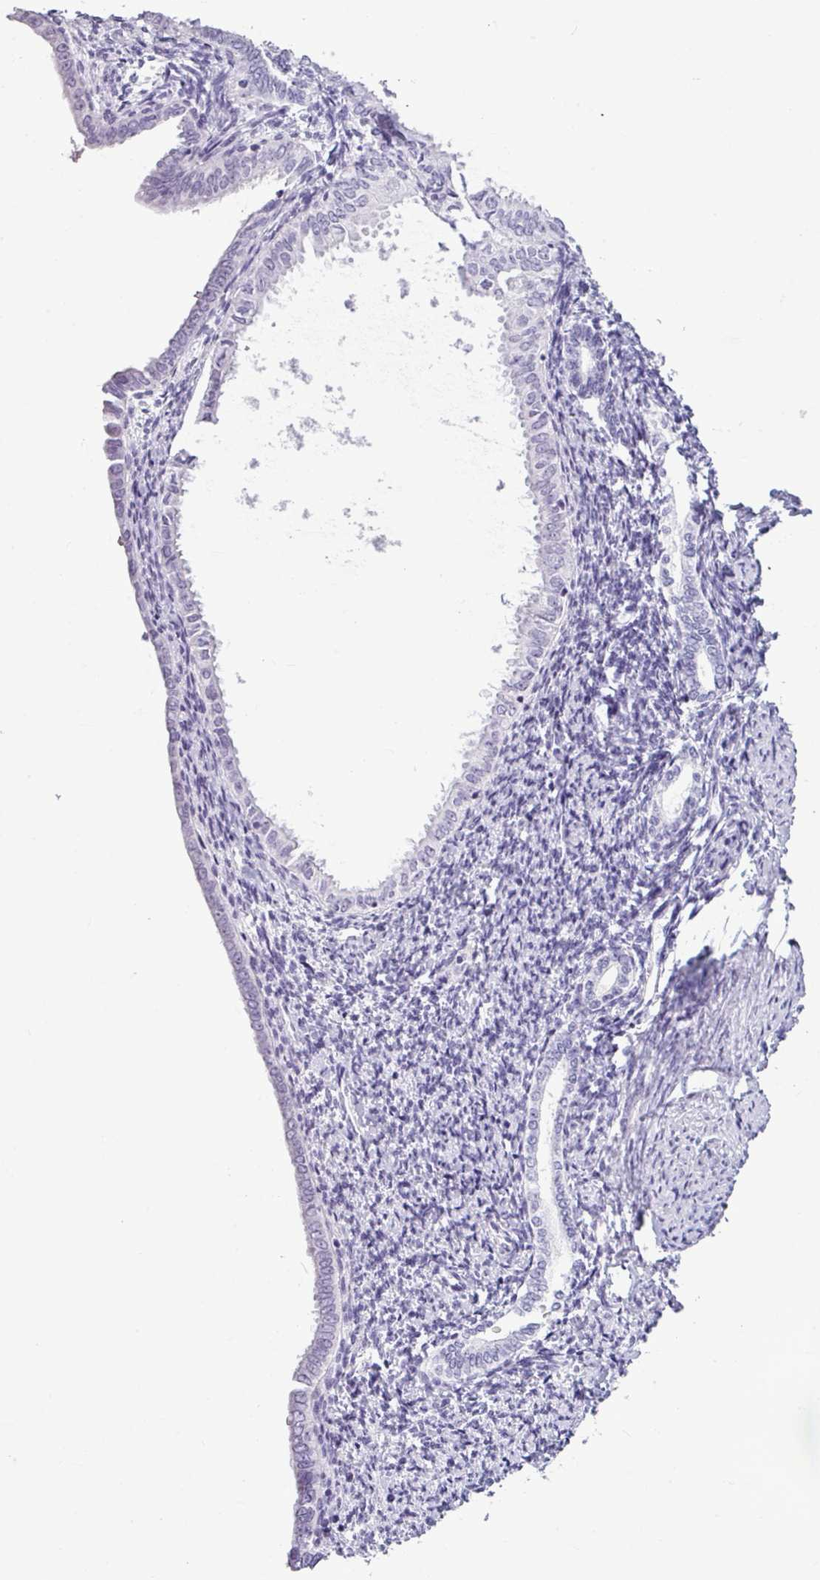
{"staining": {"intensity": "negative", "quantity": "none", "location": "none"}, "tissue": "endometrium", "cell_type": "Cells in endometrial stroma", "image_type": "normal", "snomed": [{"axis": "morphology", "description": "Normal tissue, NOS"}, {"axis": "topography", "description": "Endometrium"}], "caption": "A high-resolution histopathology image shows IHC staining of benign endometrium, which demonstrates no significant expression in cells in endometrial stroma. The staining is performed using DAB (3,3'-diaminobenzidine) brown chromogen with nuclei counter-stained in using hematoxylin.", "gene": "AMY2A", "patient": {"sex": "female", "age": 63}}